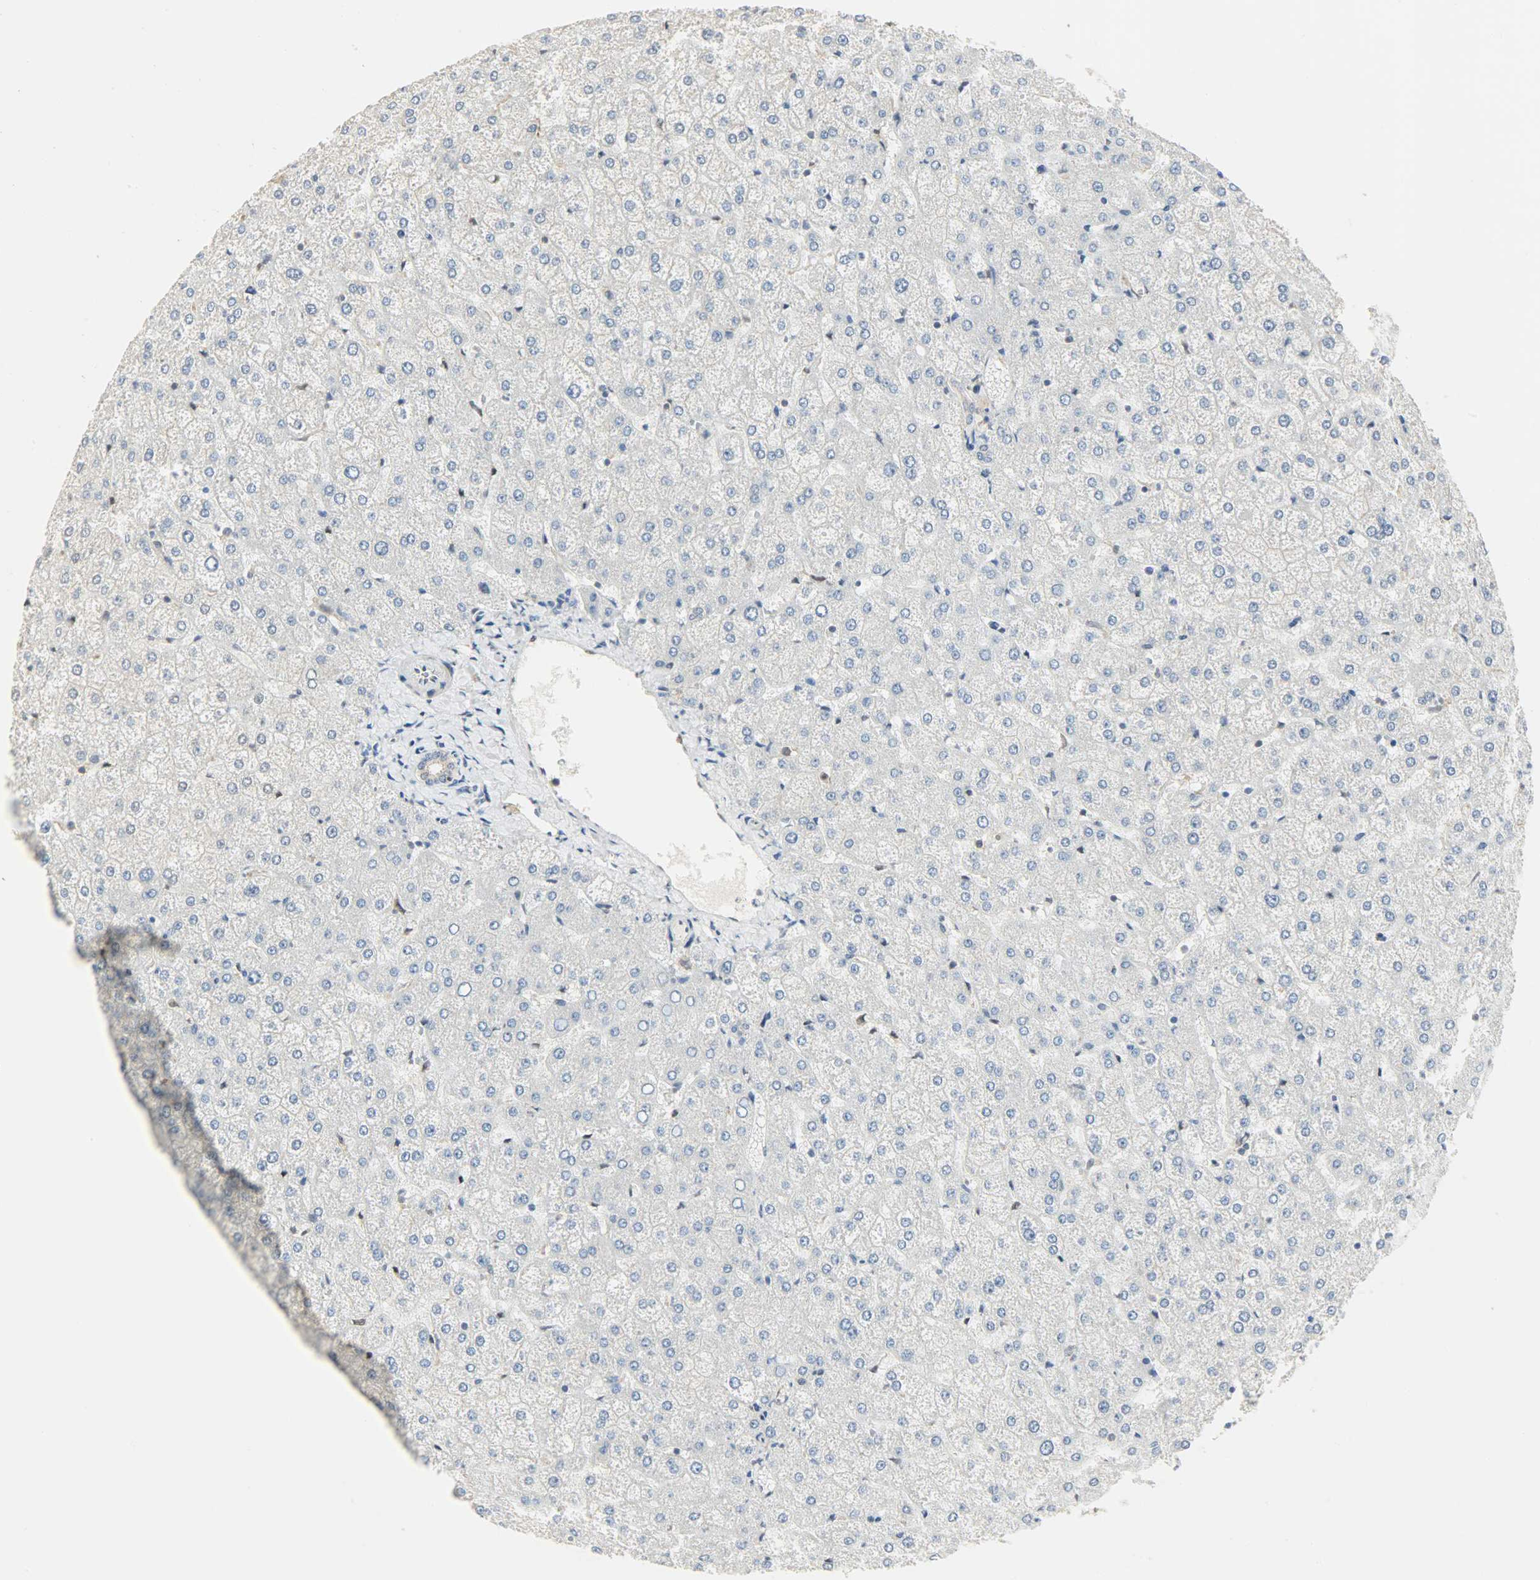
{"staining": {"intensity": "negative", "quantity": "none", "location": "none"}, "tissue": "liver", "cell_type": "Cholangiocytes", "image_type": "normal", "snomed": [{"axis": "morphology", "description": "Normal tissue, NOS"}, {"axis": "topography", "description": "Liver"}], "caption": "A high-resolution histopathology image shows immunohistochemistry staining of unremarkable liver, which shows no significant staining in cholangiocytes. The staining is performed using DAB (3,3'-diaminobenzidine) brown chromogen with nuclei counter-stained in using hematoxylin.", "gene": "NPEPL1", "patient": {"sex": "female", "age": 32}}